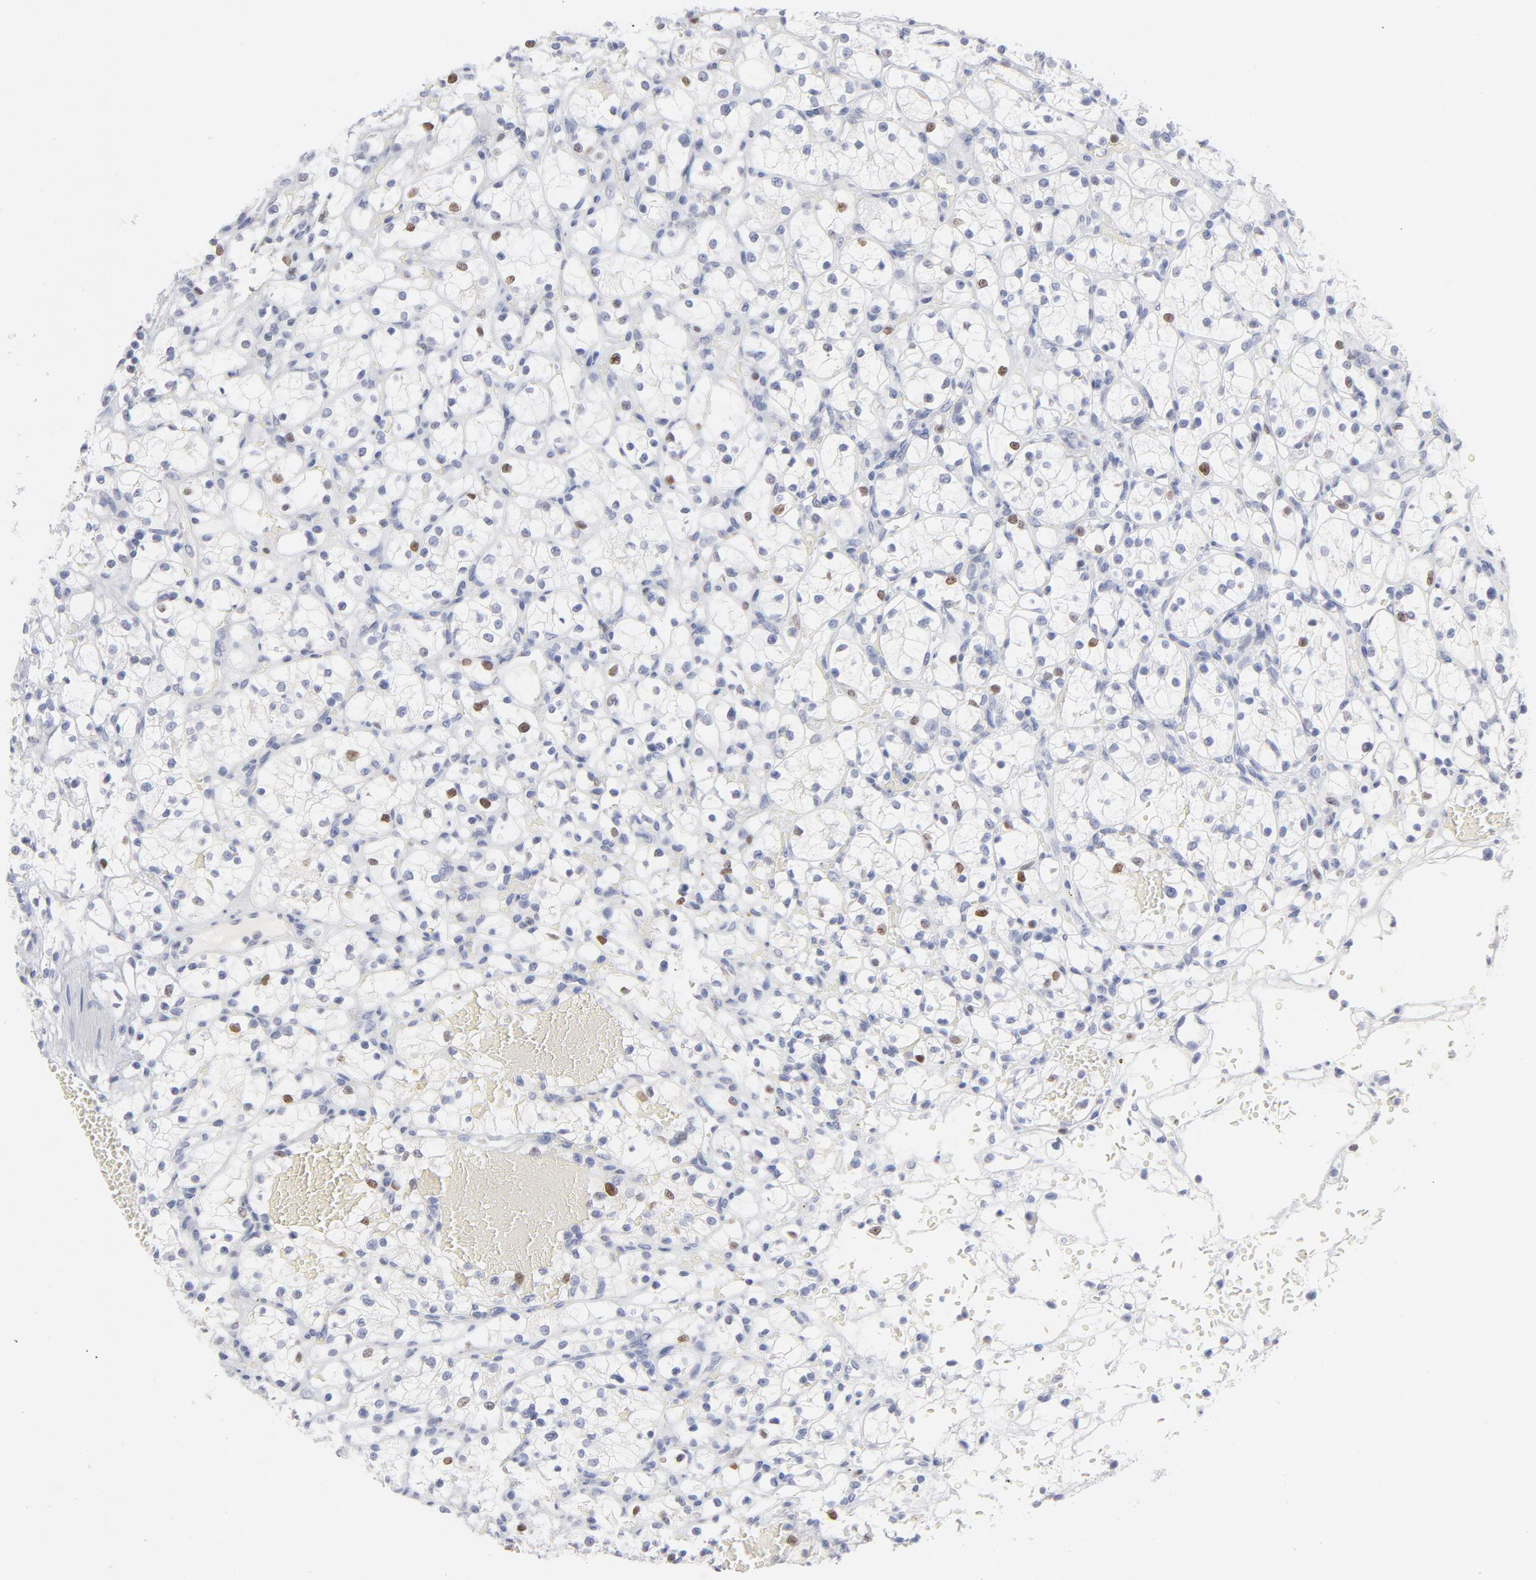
{"staining": {"intensity": "moderate", "quantity": "<25%", "location": "nuclear"}, "tissue": "renal cancer", "cell_type": "Tumor cells", "image_type": "cancer", "snomed": [{"axis": "morphology", "description": "Adenocarcinoma, NOS"}, {"axis": "topography", "description": "Kidney"}], "caption": "Immunohistochemistry (IHC) micrograph of human renal cancer stained for a protein (brown), which exhibits low levels of moderate nuclear expression in about <25% of tumor cells.", "gene": "MCM7", "patient": {"sex": "female", "age": 60}}